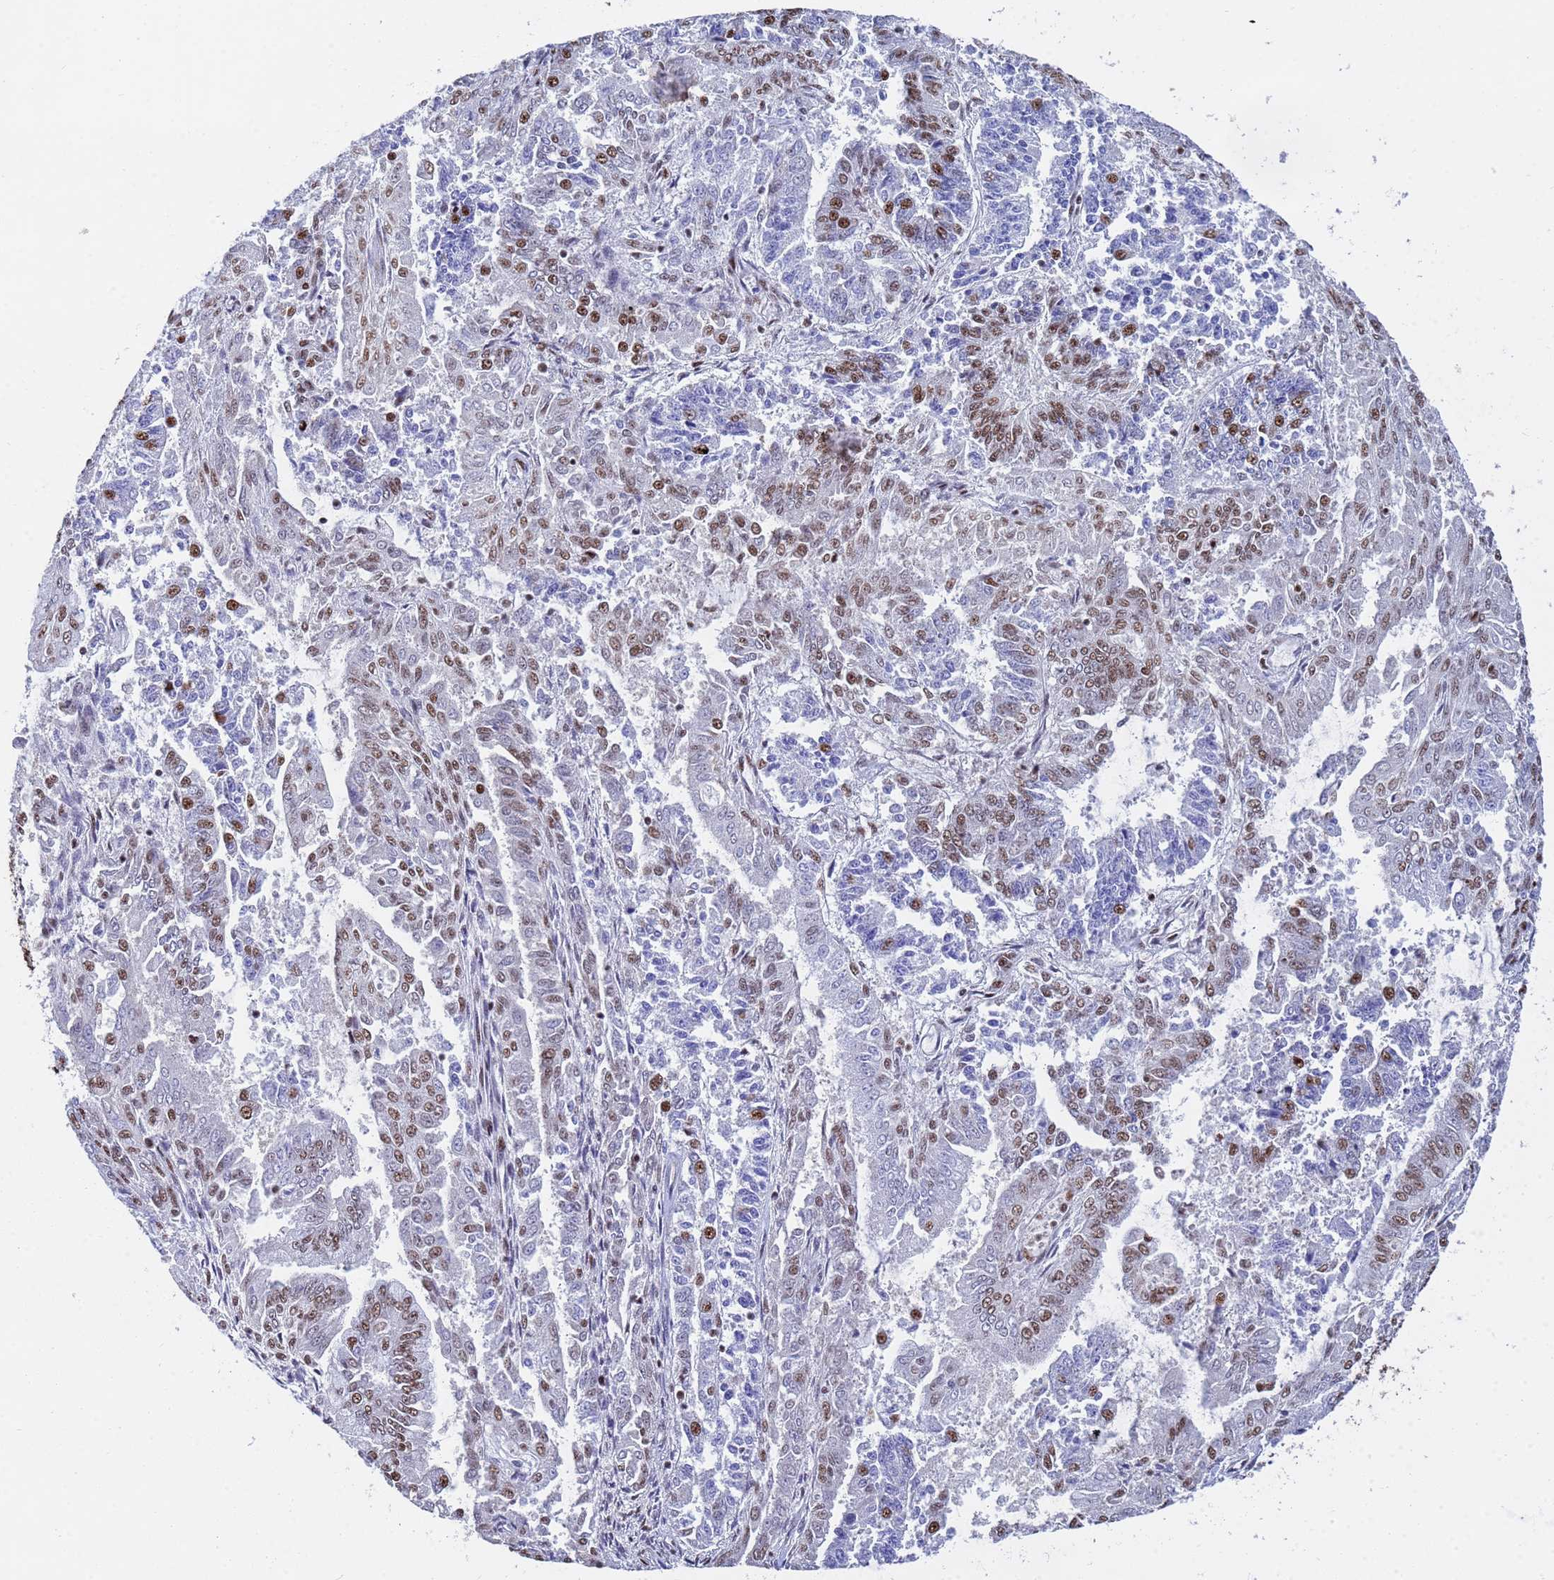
{"staining": {"intensity": "strong", "quantity": "25%-75%", "location": "nuclear"}, "tissue": "endometrial cancer", "cell_type": "Tumor cells", "image_type": "cancer", "snomed": [{"axis": "morphology", "description": "Adenocarcinoma, NOS"}, {"axis": "topography", "description": "Endometrium"}], "caption": "Immunohistochemical staining of human endometrial cancer (adenocarcinoma) reveals high levels of strong nuclear staining in approximately 25%-75% of tumor cells. (Brightfield microscopy of DAB IHC at high magnification).", "gene": "SF3B2", "patient": {"sex": "female", "age": 73}}